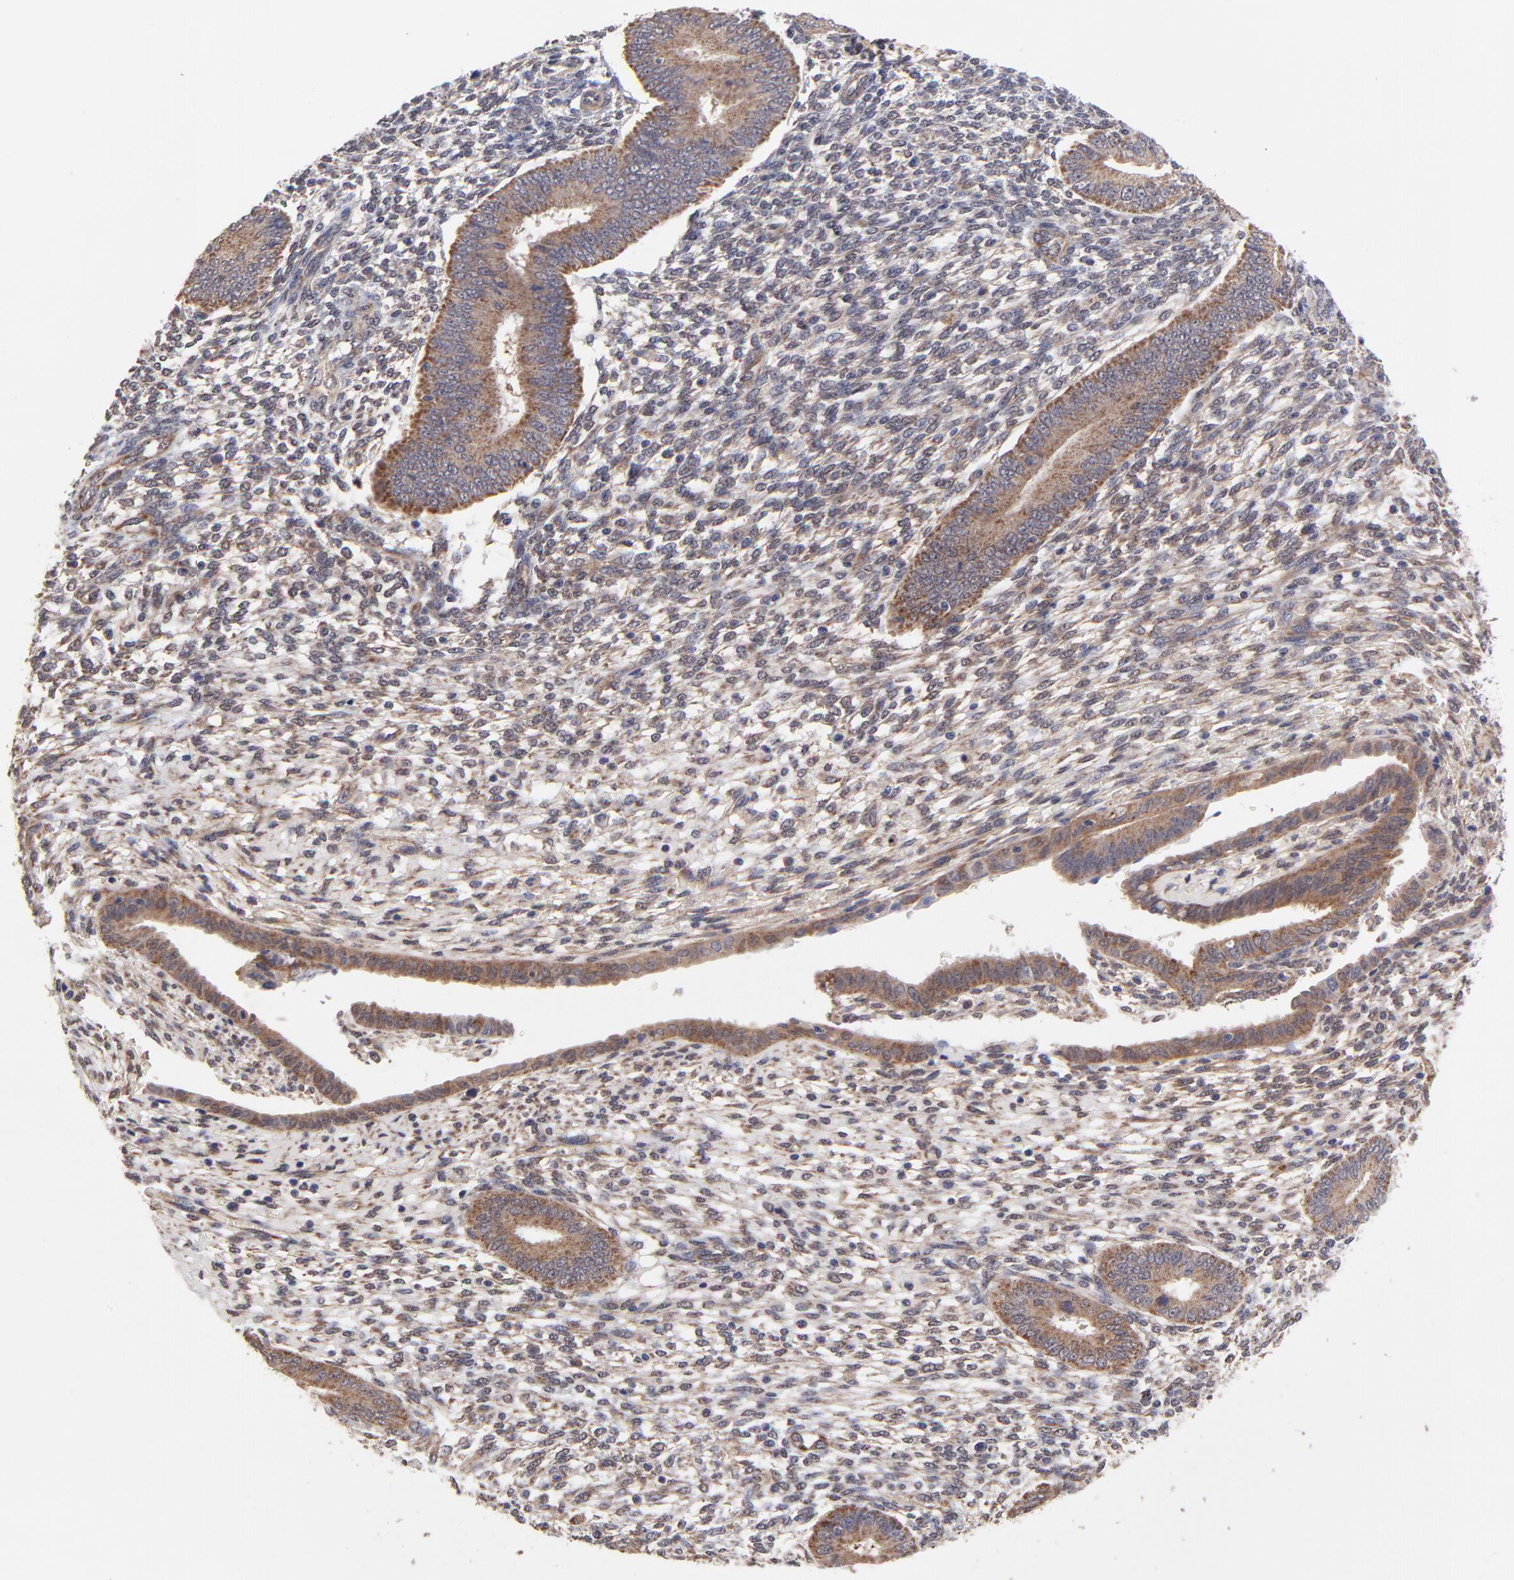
{"staining": {"intensity": "moderate", "quantity": "25%-75%", "location": "cytoplasmic/membranous"}, "tissue": "endometrium", "cell_type": "Cells in endometrial stroma", "image_type": "normal", "snomed": [{"axis": "morphology", "description": "Normal tissue, NOS"}, {"axis": "topography", "description": "Endometrium"}], "caption": "Protein staining of benign endometrium shows moderate cytoplasmic/membranous expression in approximately 25%-75% of cells in endometrial stroma. The staining is performed using DAB (3,3'-diaminobenzidine) brown chromogen to label protein expression. The nuclei are counter-stained blue using hematoxylin.", "gene": "UBE2H", "patient": {"sex": "female", "age": 42}}